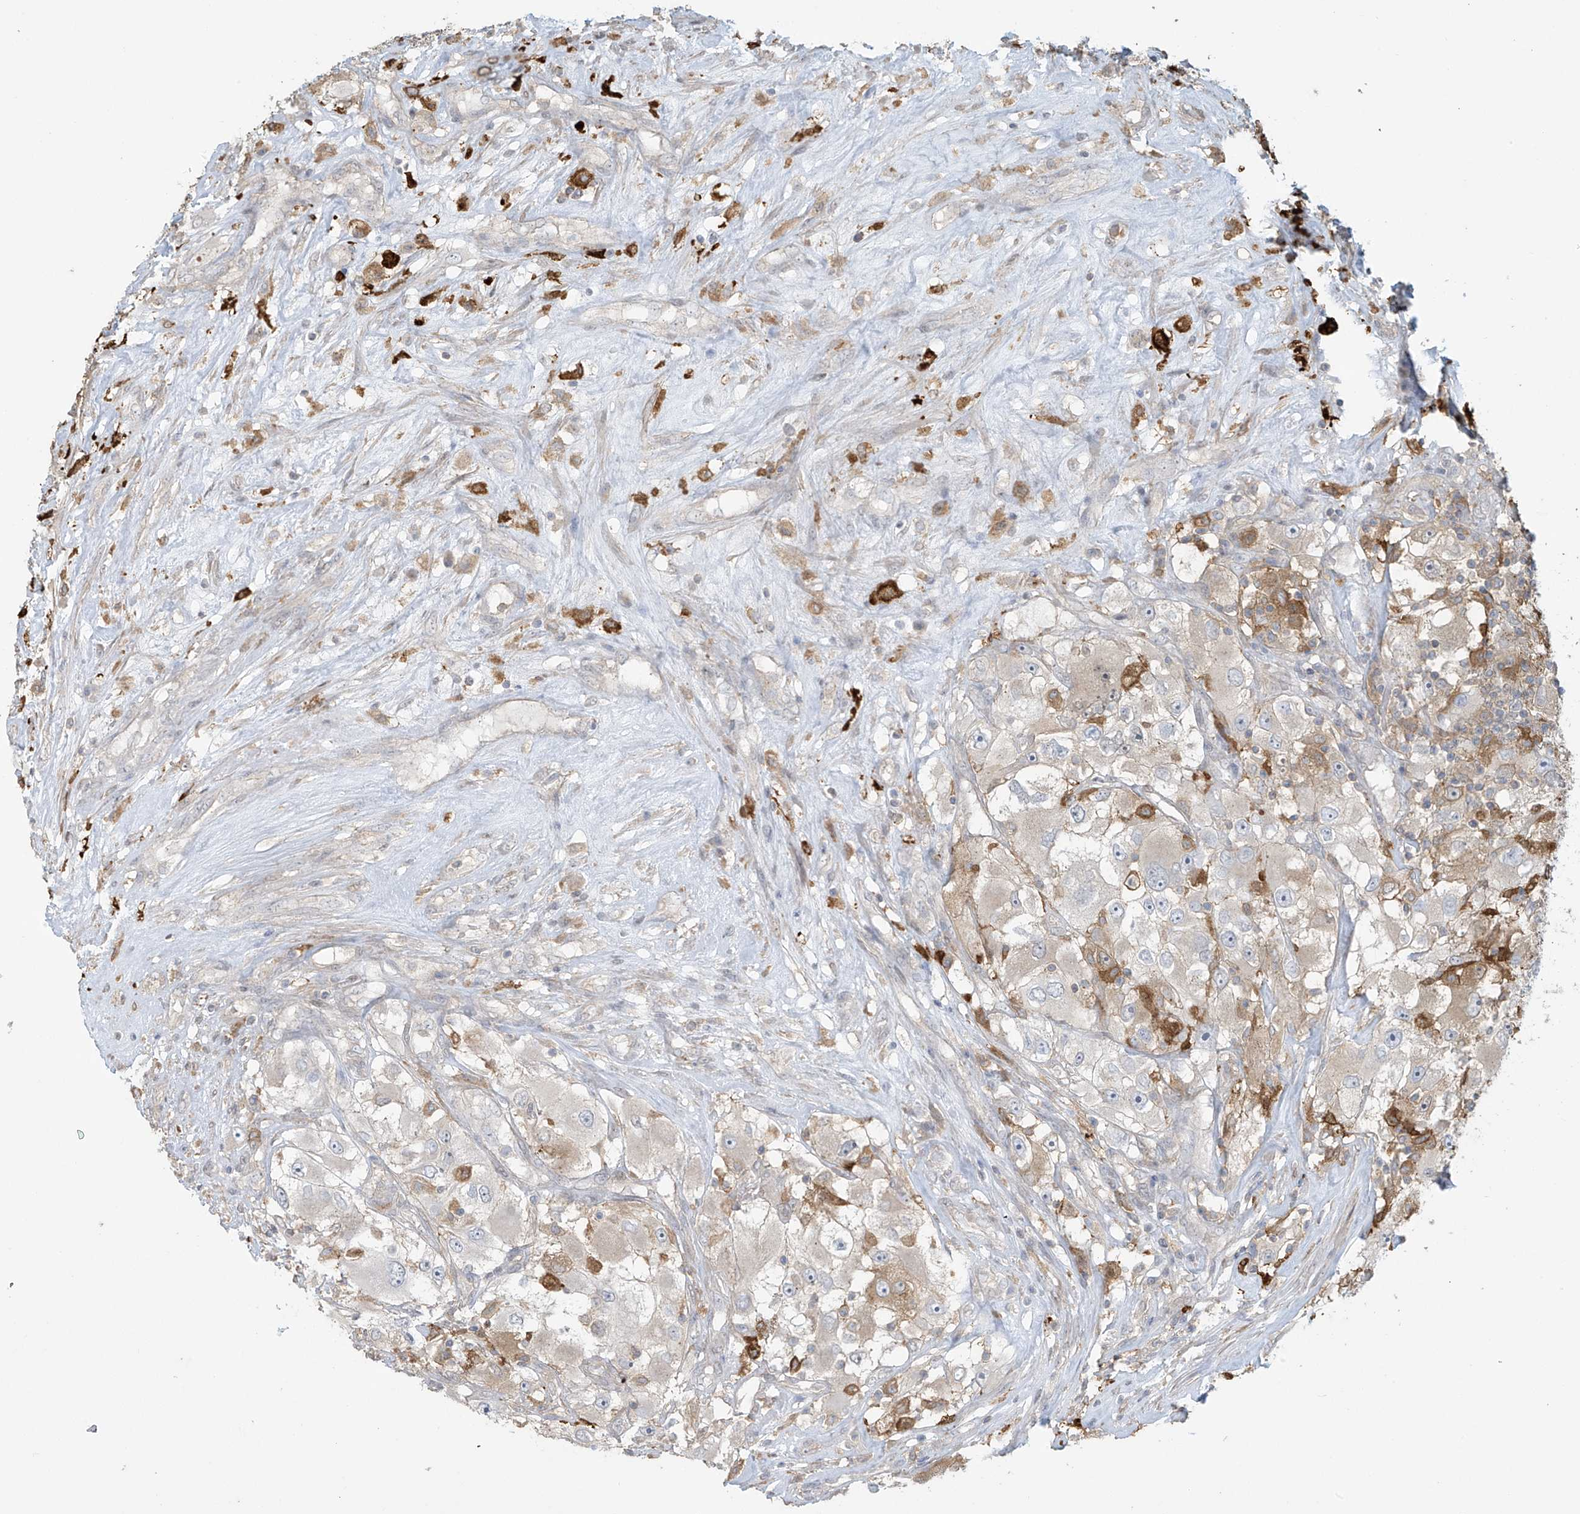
{"staining": {"intensity": "moderate", "quantity": "<25%", "location": "cytoplasmic/membranous"}, "tissue": "renal cancer", "cell_type": "Tumor cells", "image_type": "cancer", "snomed": [{"axis": "morphology", "description": "Adenocarcinoma, NOS"}, {"axis": "topography", "description": "Kidney"}], "caption": "High-power microscopy captured an immunohistochemistry micrograph of renal adenocarcinoma, revealing moderate cytoplasmic/membranous expression in about <25% of tumor cells. (DAB (3,3'-diaminobenzidine) IHC with brightfield microscopy, high magnification).", "gene": "TAGAP", "patient": {"sex": "female", "age": 52}}